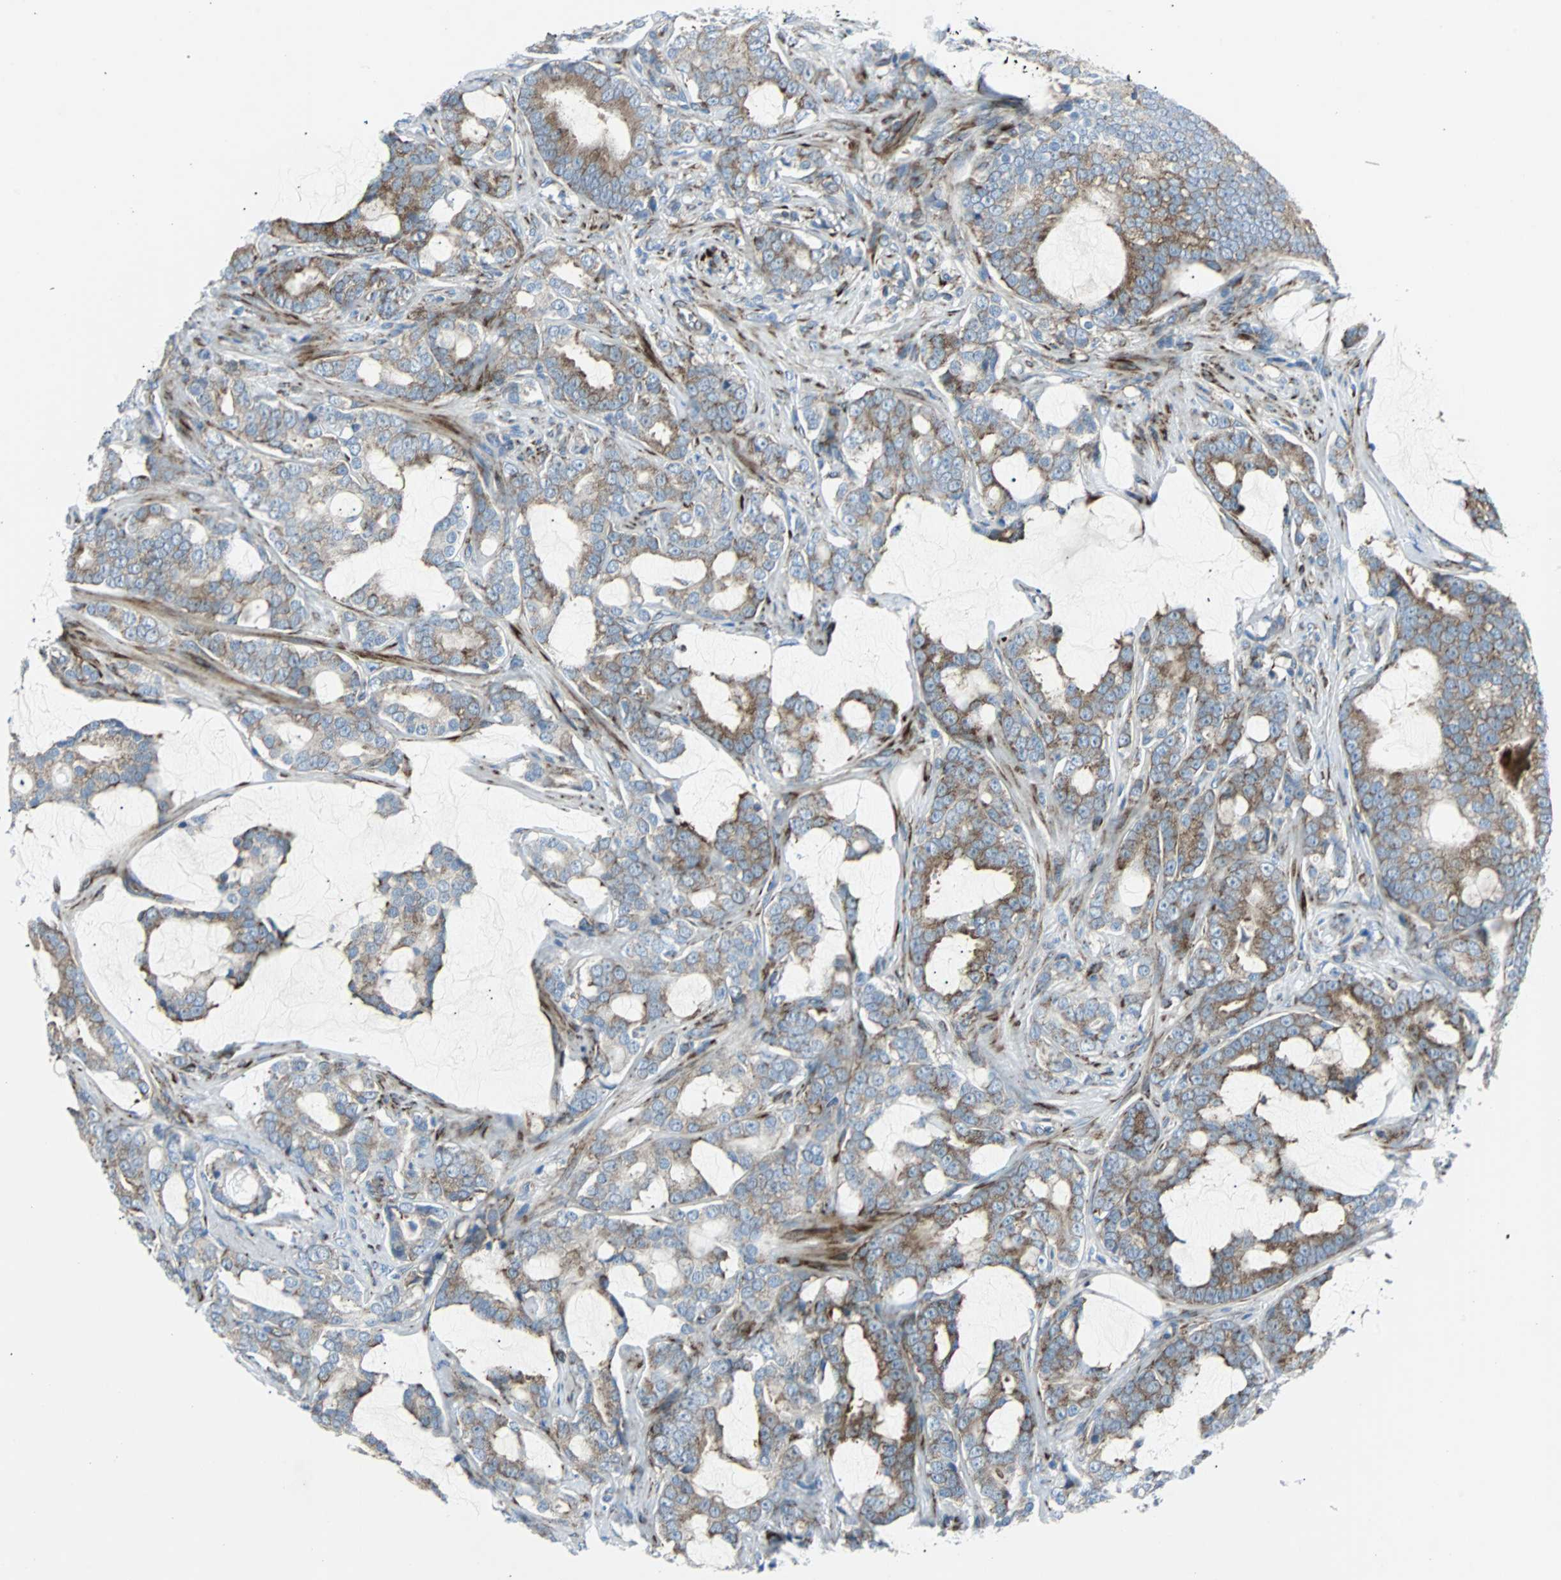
{"staining": {"intensity": "weak", "quantity": ">75%", "location": "cytoplasmic/membranous"}, "tissue": "prostate cancer", "cell_type": "Tumor cells", "image_type": "cancer", "snomed": [{"axis": "morphology", "description": "Adenocarcinoma, Low grade"}, {"axis": "topography", "description": "Prostate"}], "caption": "A brown stain shows weak cytoplasmic/membranous positivity of a protein in human prostate cancer tumor cells. Immunohistochemistry stains the protein of interest in brown and the nuclei are stained blue.", "gene": "BBC3", "patient": {"sex": "male", "age": 58}}